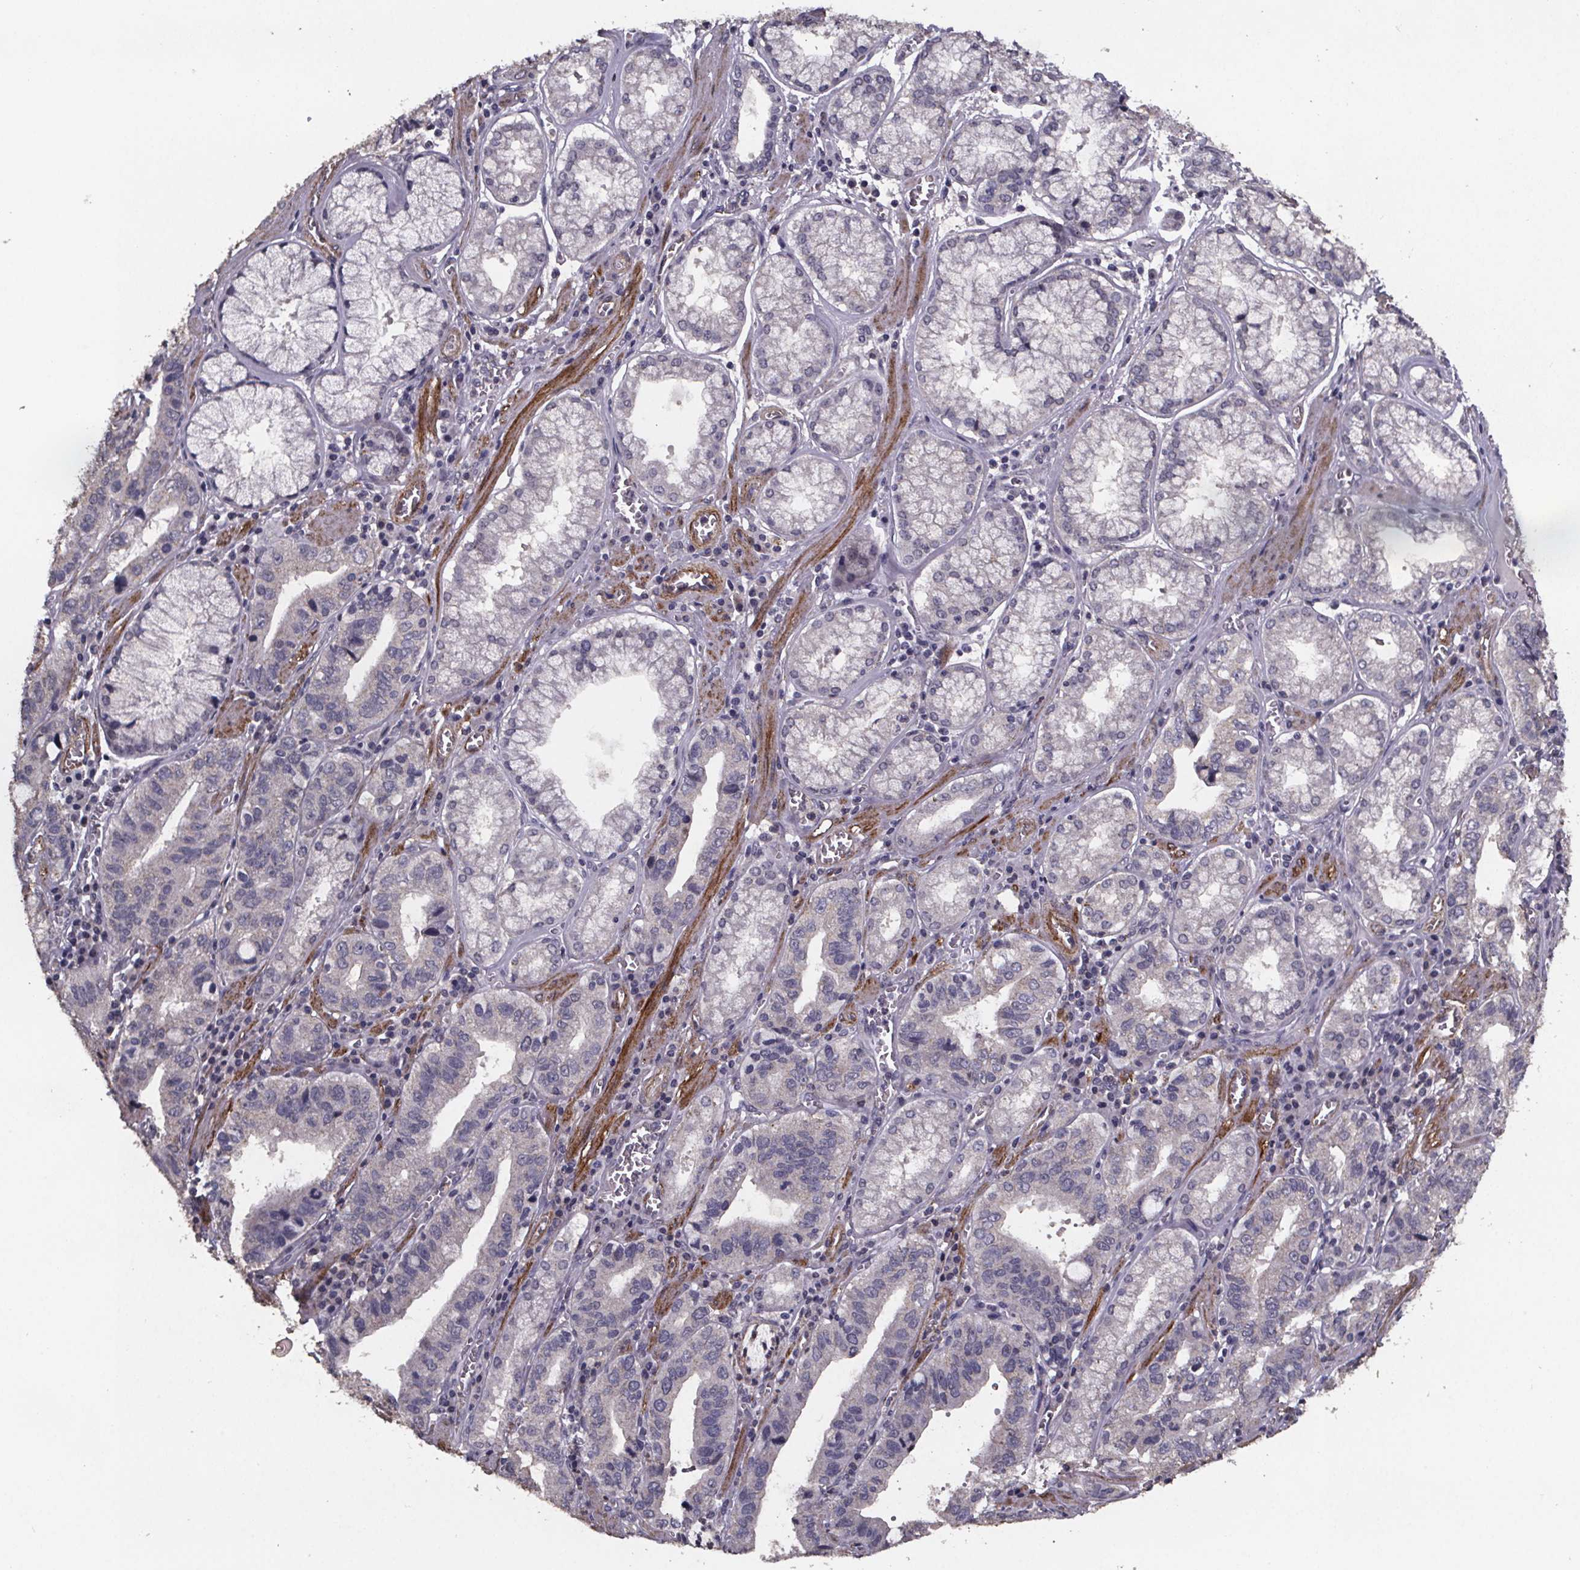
{"staining": {"intensity": "negative", "quantity": "none", "location": "none"}, "tissue": "stomach cancer", "cell_type": "Tumor cells", "image_type": "cancer", "snomed": [{"axis": "morphology", "description": "Adenocarcinoma, NOS"}, {"axis": "topography", "description": "Stomach, lower"}], "caption": "High power microscopy photomicrograph of an immunohistochemistry image of stomach cancer (adenocarcinoma), revealing no significant positivity in tumor cells.", "gene": "PALLD", "patient": {"sex": "female", "age": 76}}